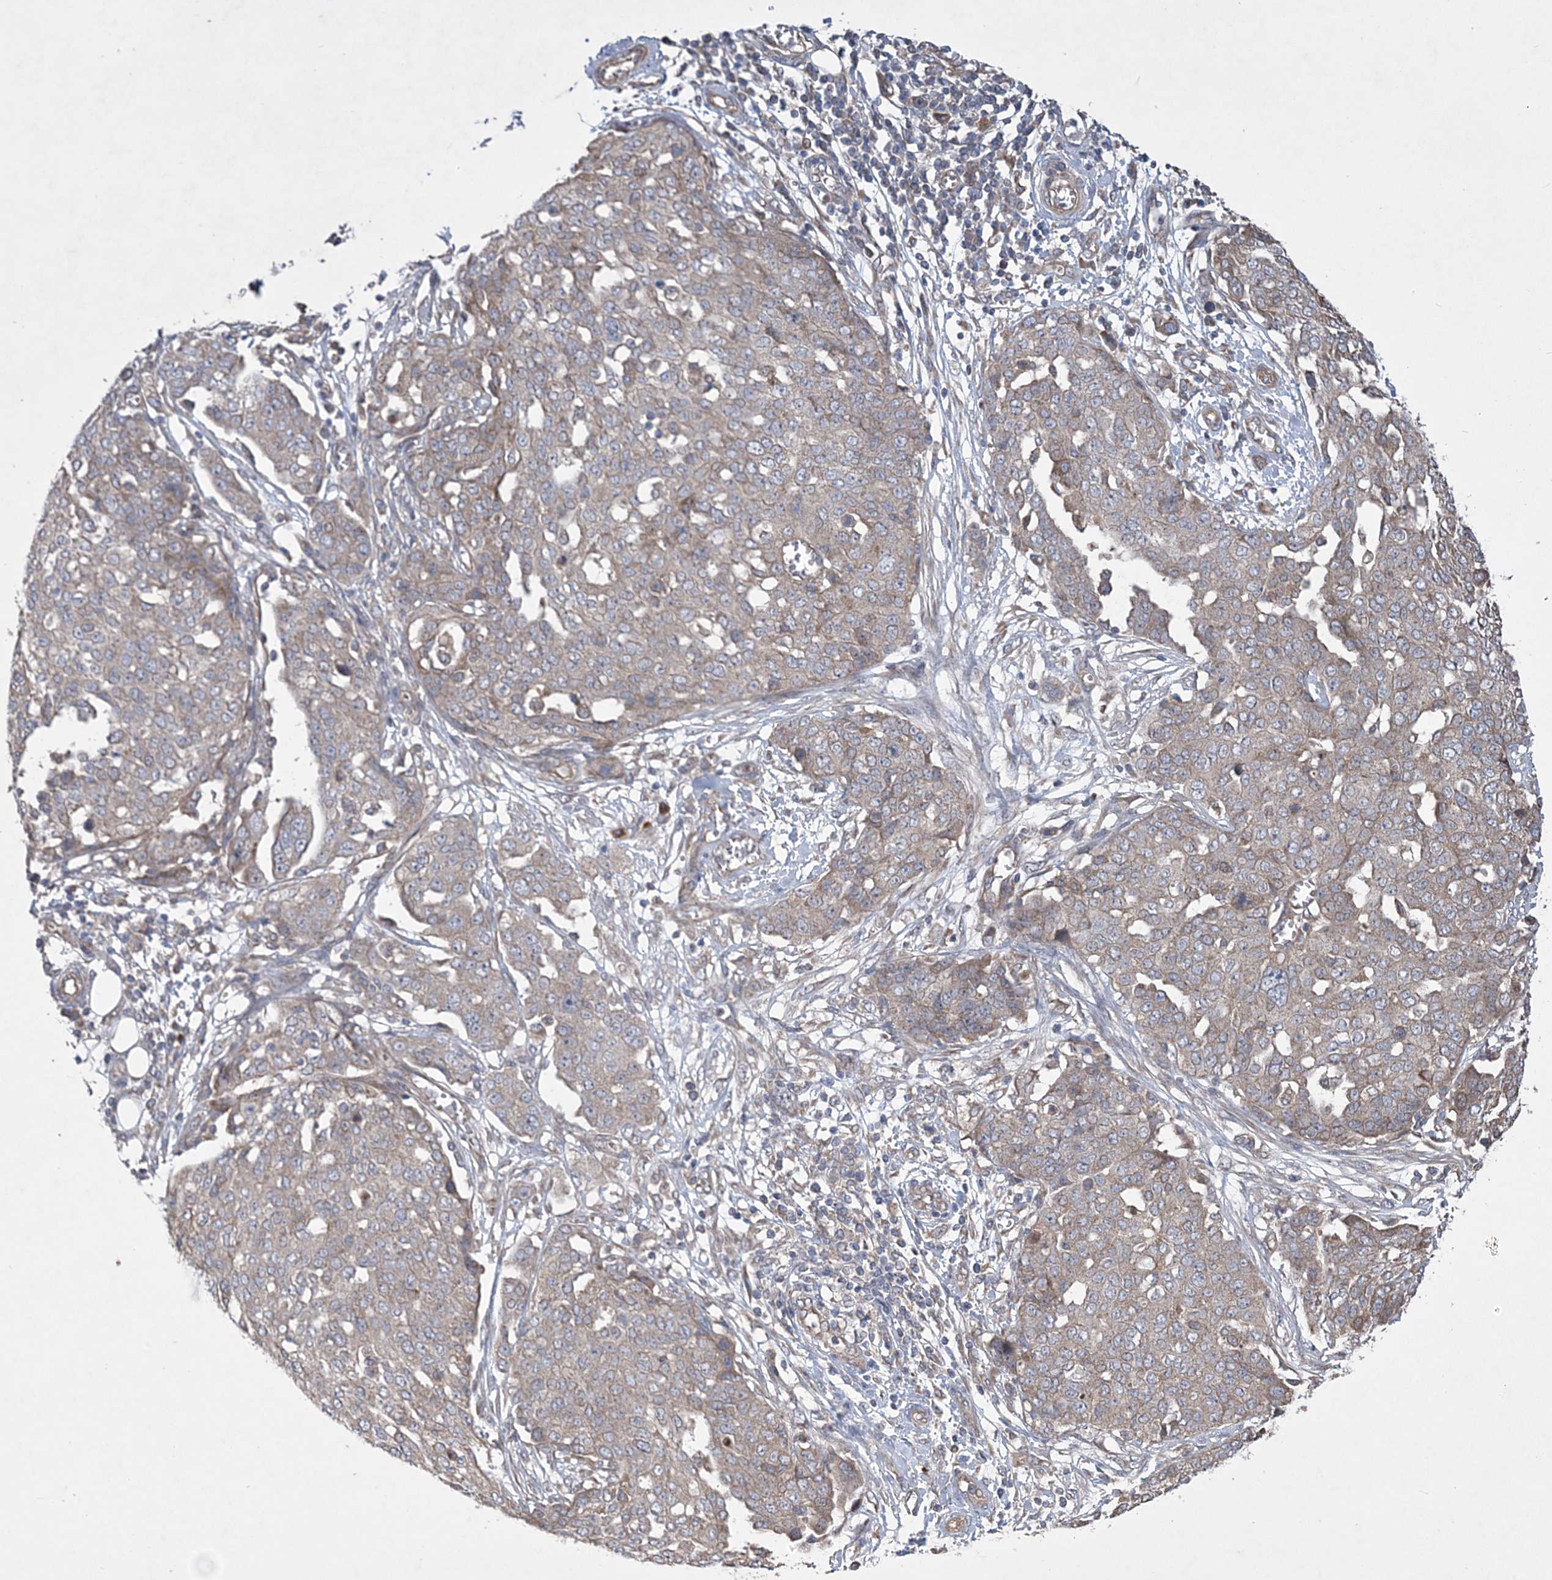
{"staining": {"intensity": "weak", "quantity": "<25%", "location": "cytoplasmic/membranous"}, "tissue": "ovarian cancer", "cell_type": "Tumor cells", "image_type": "cancer", "snomed": [{"axis": "morphology", "description": "Cystadenocarcinoma, serous, NOS"}, {"axis": "topography", "description": "Soft tissue"}, {"axis": "topography", "description": "Ovary"}], "caption": "Tumor cells are negative for brown protein staining in ovarian serous cystadenocarcinoma.", "gene": "MTRF1L", "patient": {"sex": "female", "age": 57}}